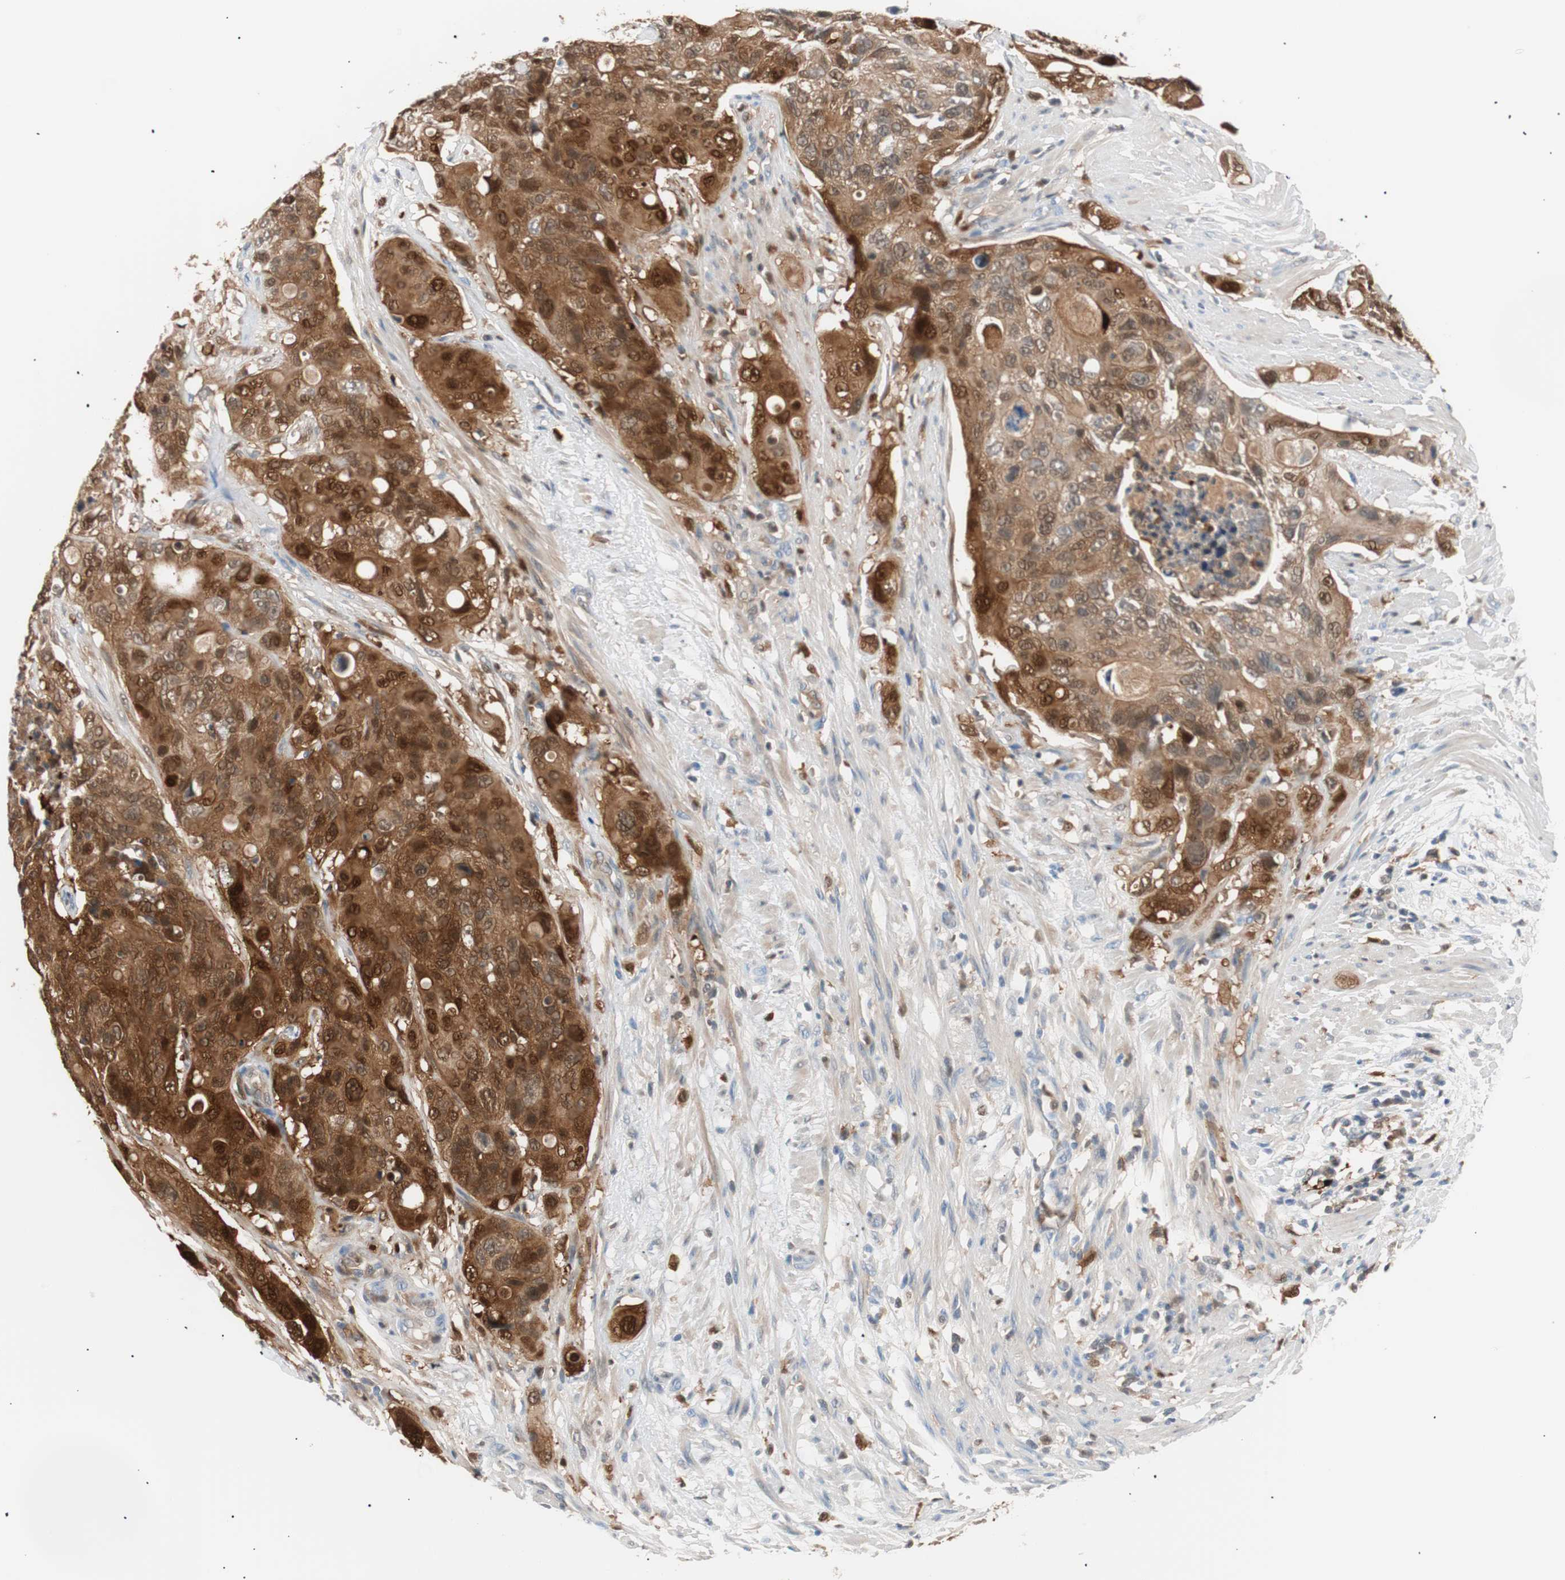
{"staining": {"intensity": "strong", "quantity": ">75%", "location": "cytoplasmic/membranous,nuclear"}, "tissue": "colorectal cancer", "cell_type": "Tumor cells", "image_type": "cancer", "snomed": [{"axis": "morphology", "description": "Adenocarcinoma, NOS"}, {"axis": "topography", "description": "Colon"}], "caption": "Immunohistochemistry (IHC) of human colorectal cancer exhibits high levels of strong cytoplasmic/membranous and nuclear staining in approximately >75% of tumor cells.", "gene": "IL18", "patient": {"sex": "female", "age": 57}}